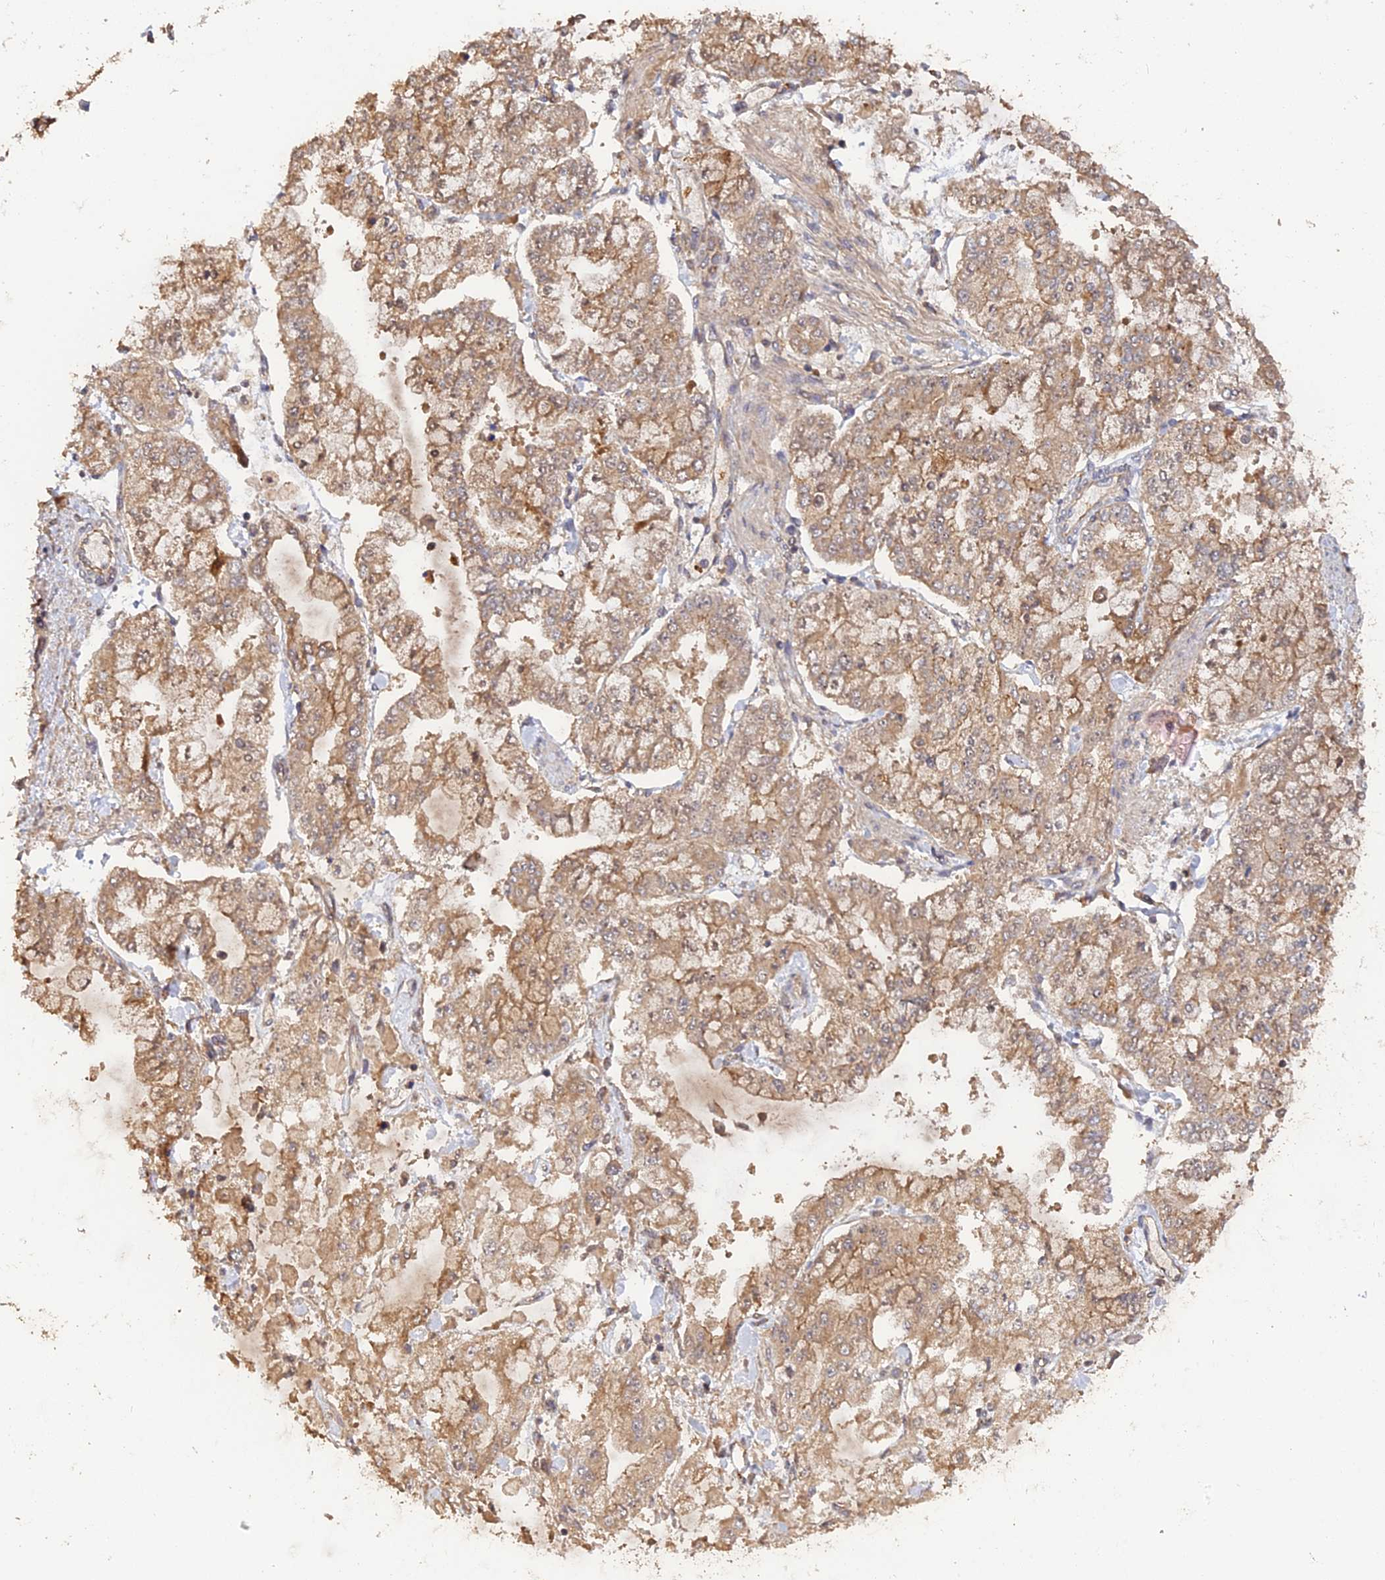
{"staining": {"intensity": "weak", "quantity": ">75%", "location": "cytoplasmic/membranous"}, "tissue": "stomach cancer", "cell_type": "Tumor cells", "image_type": "cancer", "snomed": [{"axis": "morphology", "description": "Normal tissue, NOS"}, {"axis": "morphology", "description": "Adenocarcinoma, NOS"}, {"axis": "topography", "description": "Stomach, upper"}, {"axis": "topography", "description": "Stomach"}], "caption": "High-power microscopy captured an IHC photomicrograph of stomach cancer (adenocarcinoma), revealing weak cytoplasmic/membranous staining in approximately >75% of tumor cells.", "gene": "ARHGAP40", "patient": {"sex": "male", "age": 76}}